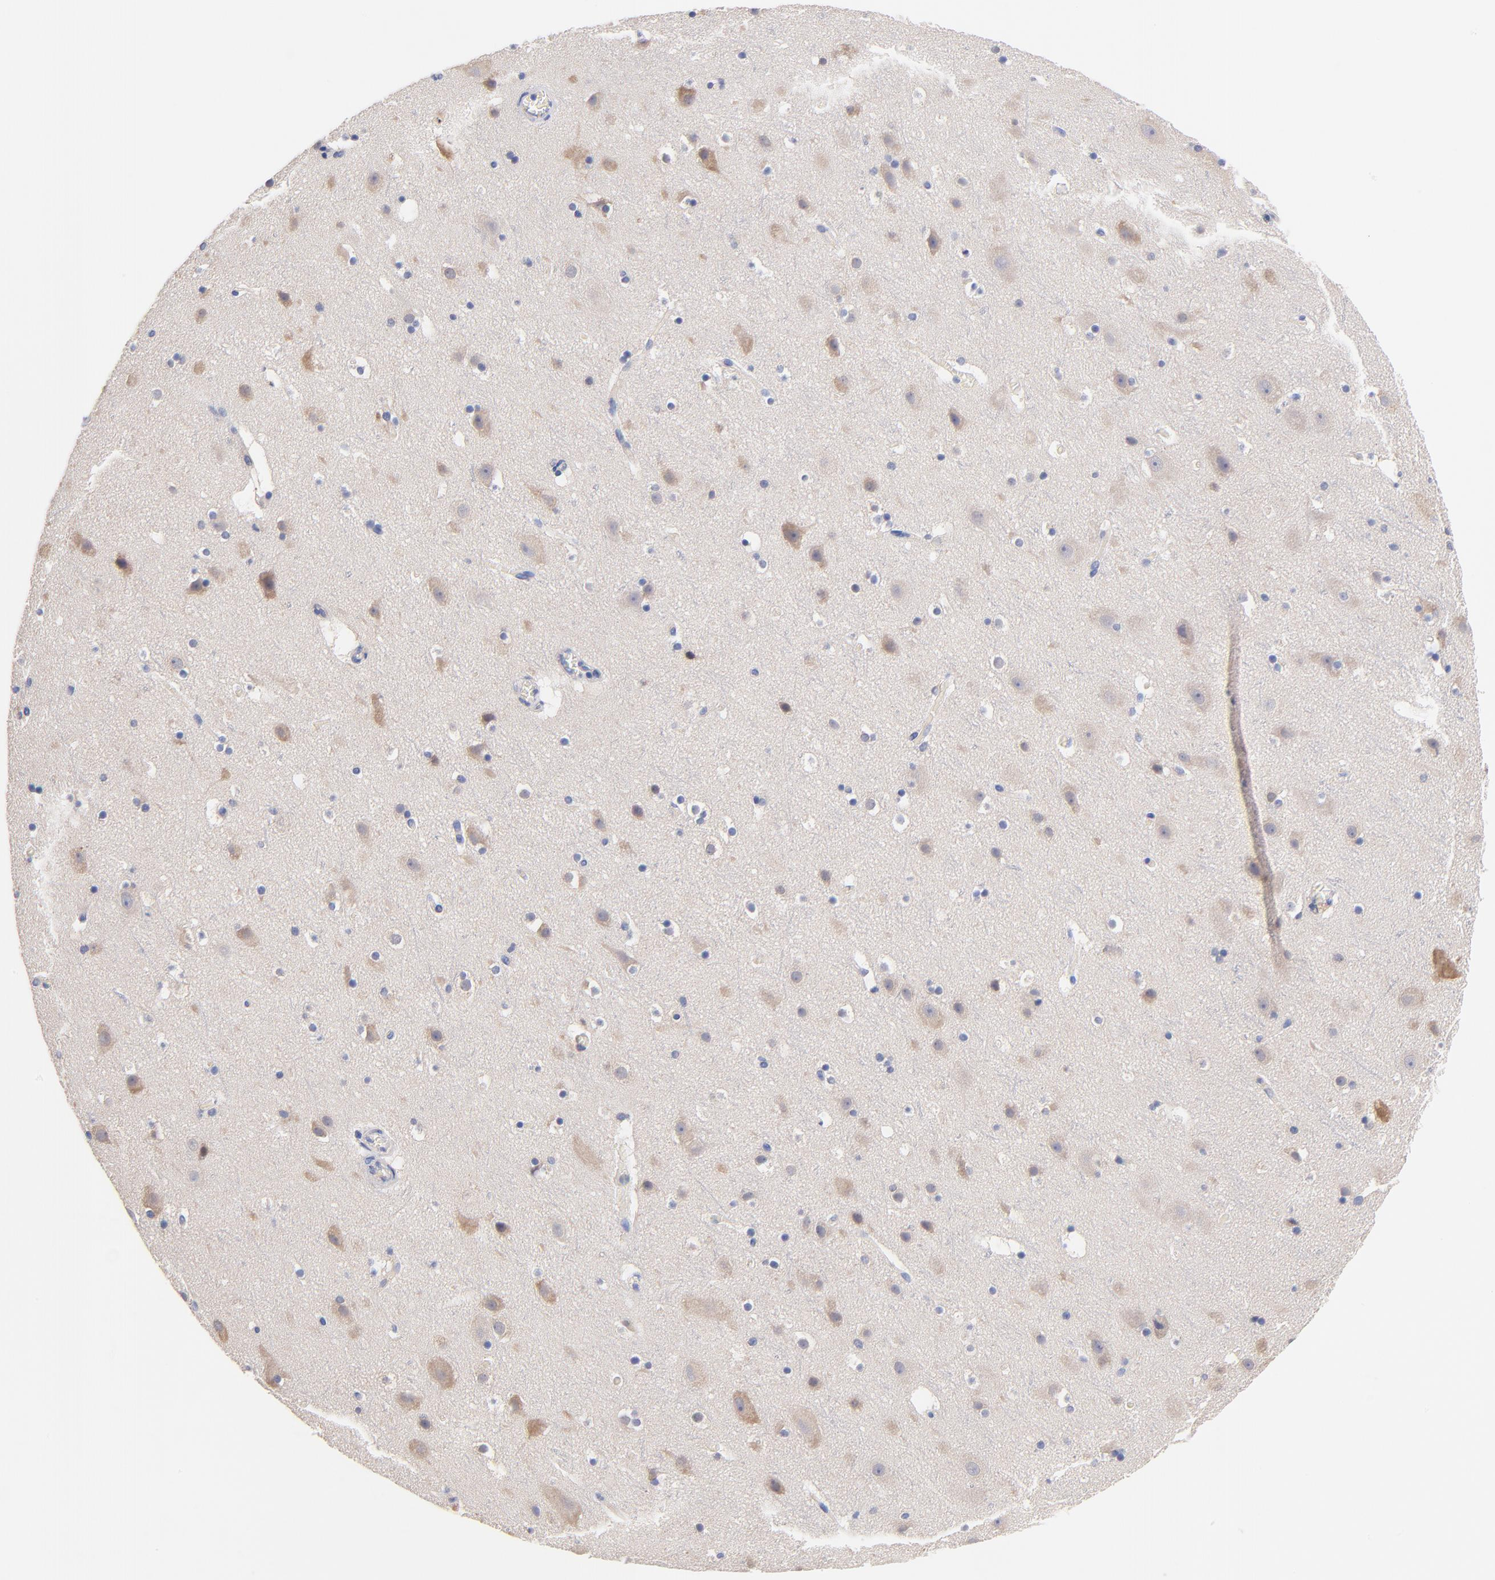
{"staining": {"intensity": "negative", "quantity": "none", "location": "none"}, "tissue": "cerebral cortex", "cell_type": "Endothelial cells", "image_type": "normal", "snomed": [{"axis": "morphology", "description": "Normal tissue, NOS"}, {"axis": "topography", "description": "Cerebral cortex"}], "caption": "This micrograph is of benign cerebral cortex stained with immunohistochemistry to label a protein in brown with the nuclei are counter-stained blue. There is no expression in endothelial cells. Nuclei are stained in blue.", "gene": "TNFRSF13C", "patient": {"sex": "male", "age": 45}}